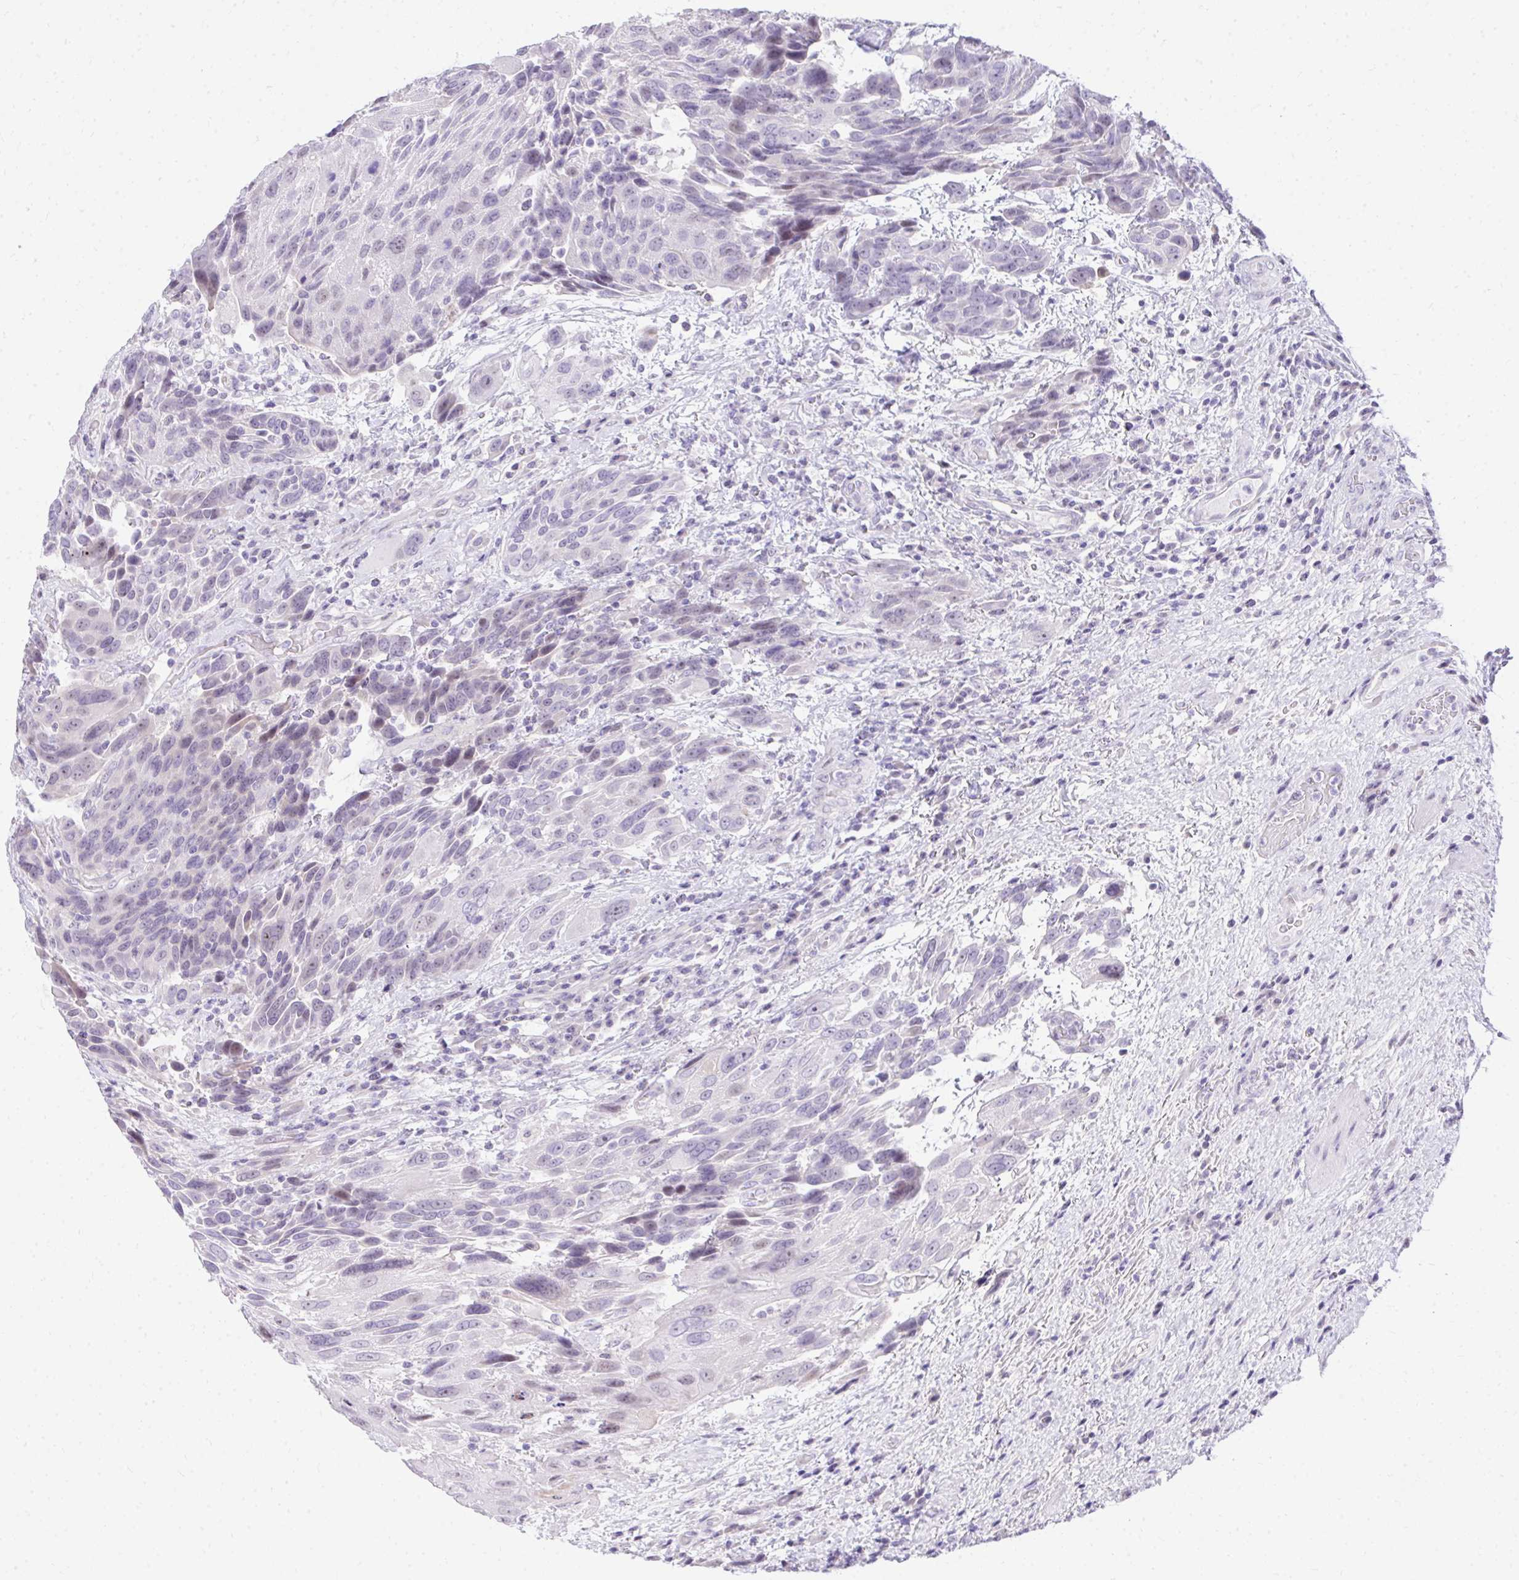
{"staining": {"intensity": "negative", "quantity": "none", "location": "none"}, "tissue": "urothelial cancer", "cell_type": "Tumor cells", "image_type": "cancer", "snomed": [{"axis": "morphology", "description": "Urothelial carcinoma, High grade"}, {"axis": "topography", "description": "Urinary bladder"}], "caption": "Protein analysis of high-grade urothelial carcinoma exhibits no significant positivity in tumor cells.", "gene": "EID3", "patient": {"sex": "female", "age": 70}}